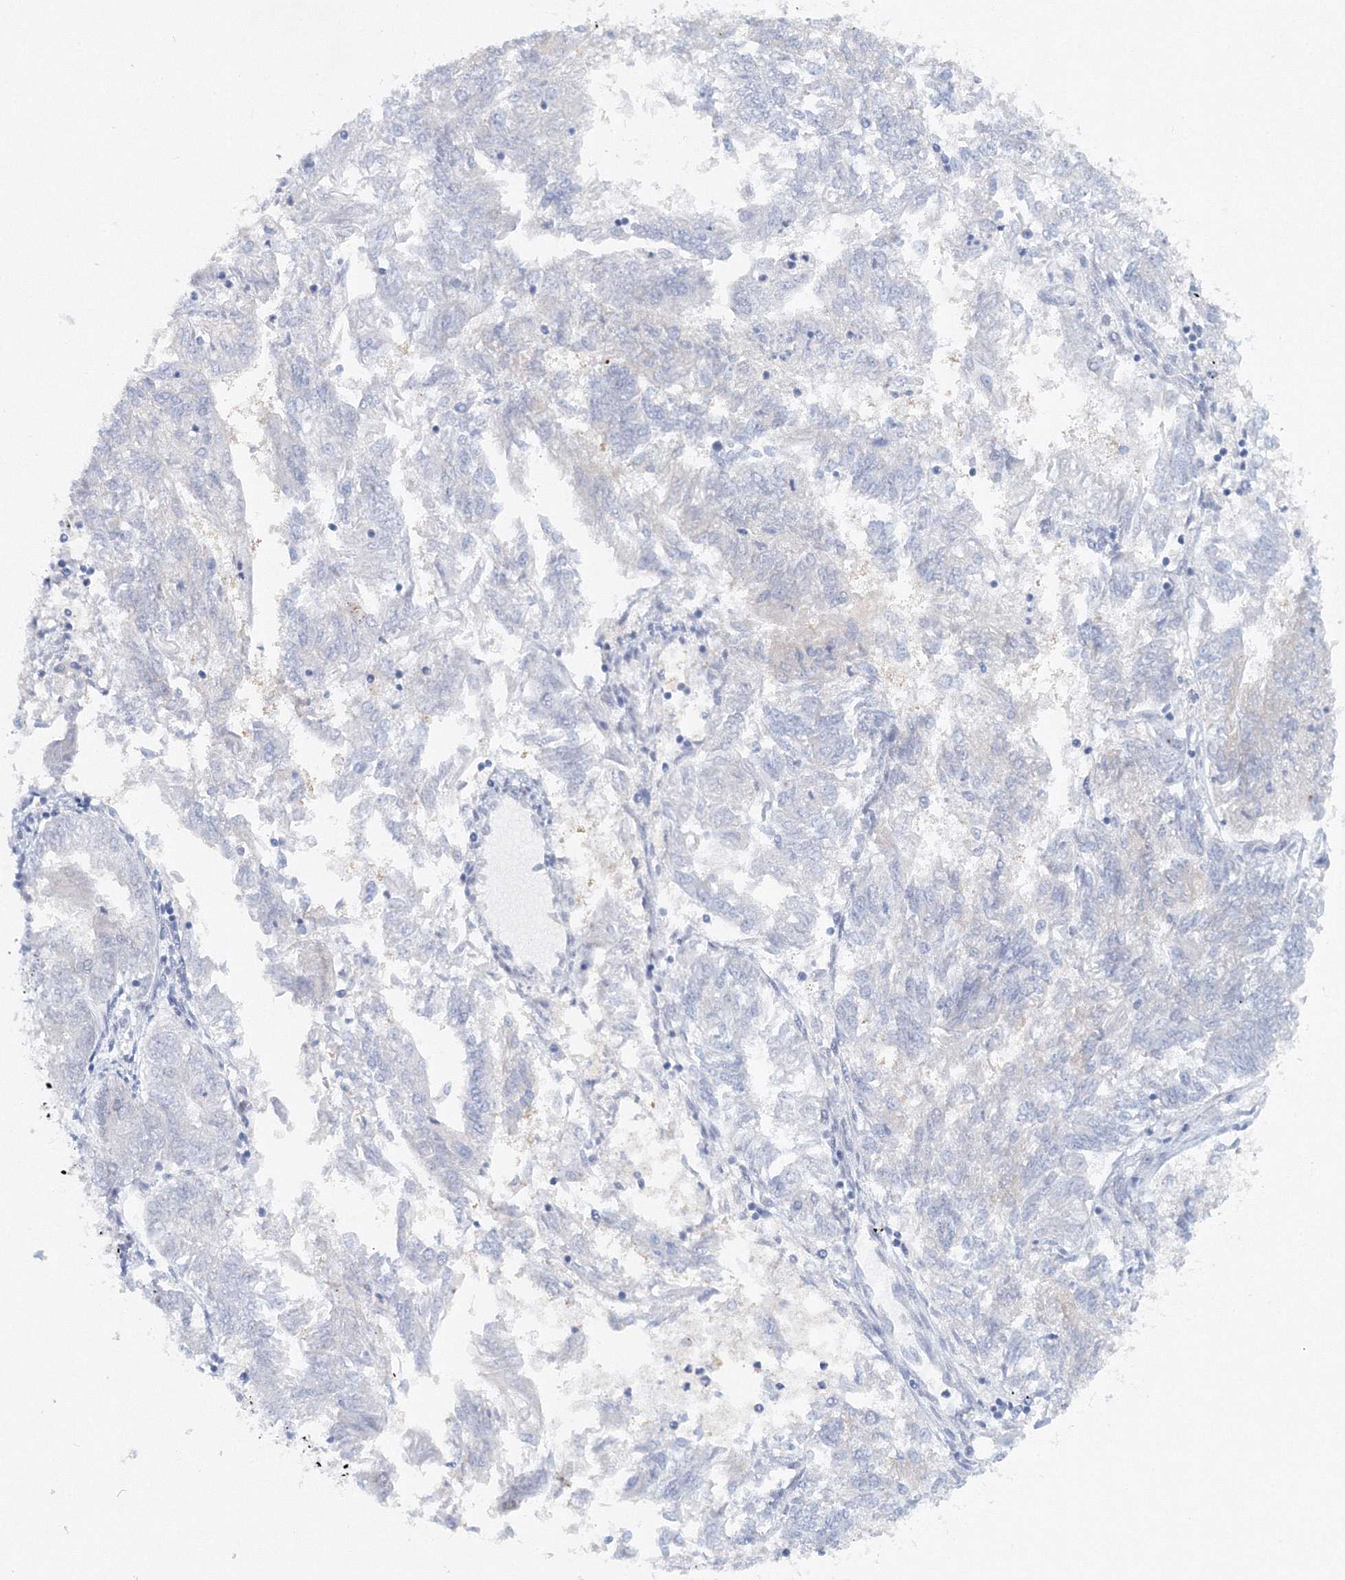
{"staining": {"intensity": "negative", "quantity": "none", "location": "none"}, "tissue": "endometrial cancer", "cell_type": "Tumor cells", "image_type": "cancer", "snomed": [{"axis": "morphology", "description": "Adenocarcinoma, NOS"}, {"axis": "topography", "description": "Endometrium"}], "caption": "Human endometrial cancer (adenocarcinoma) stained for a protein using IHC demonstrates no staining in tumor cells.", "gene": "SH3BP5", "patient": {"sex": "female", "age": 58}}